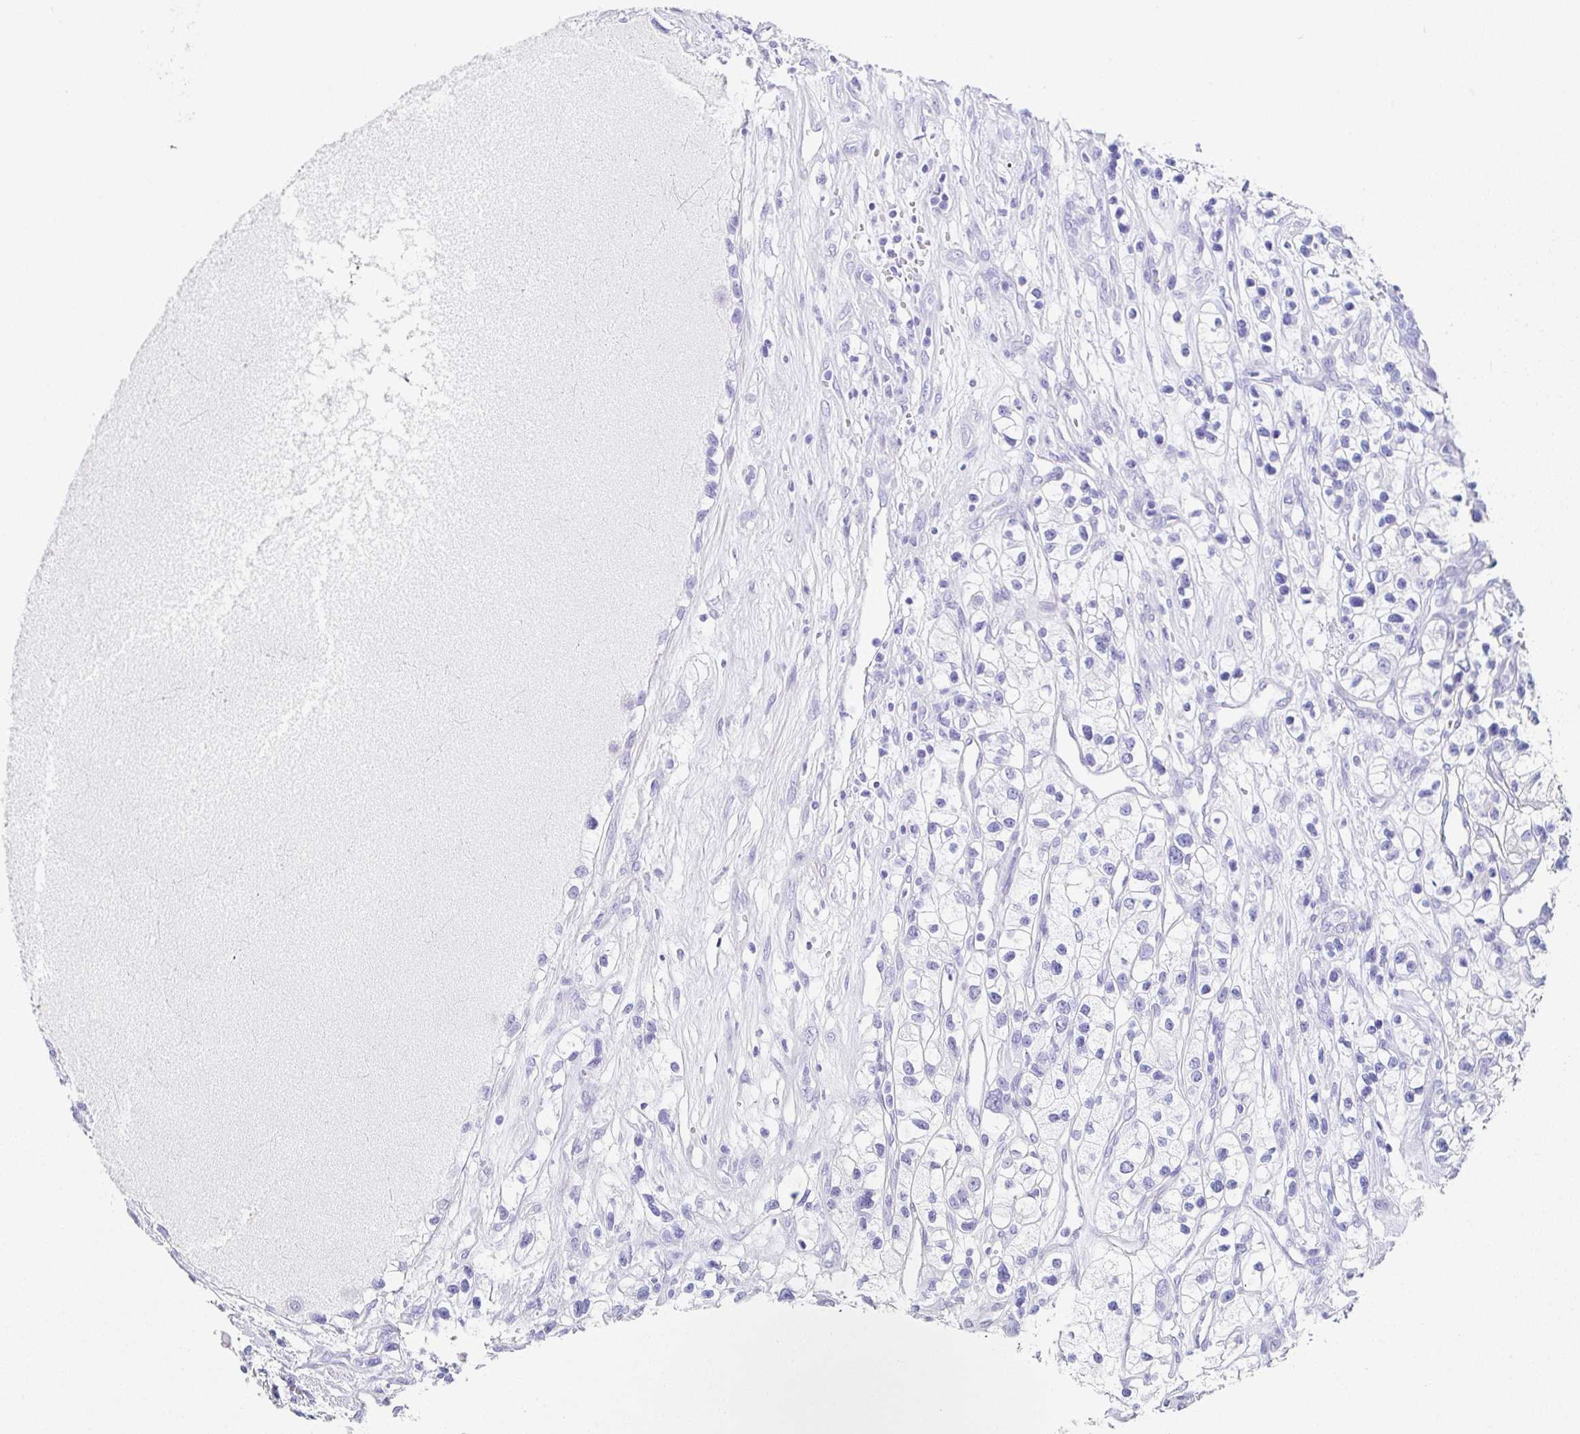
{"staining": {"intensity": "negative", "quantity": "none", "location": "none"}, "tissue": "renal cancer", "cell_type": "Tumor cells", "image_type": "cancer", "snomed": [{"axis": "morphology", "description": "Adenocarcinoma, NOS"}, {"axis": "topography", "description": "Kidney"}], "caption": "An immunohistochemistry (IHC) image of adenocarcinoma (renal) is shown. There is no staining in tumor cells of adenocarcinoma (renal). (Brightfield microscopy of DAB IHC at high magnification).", "gene": "CLDND2", "patient": {"sex": "female", "age": 57}}